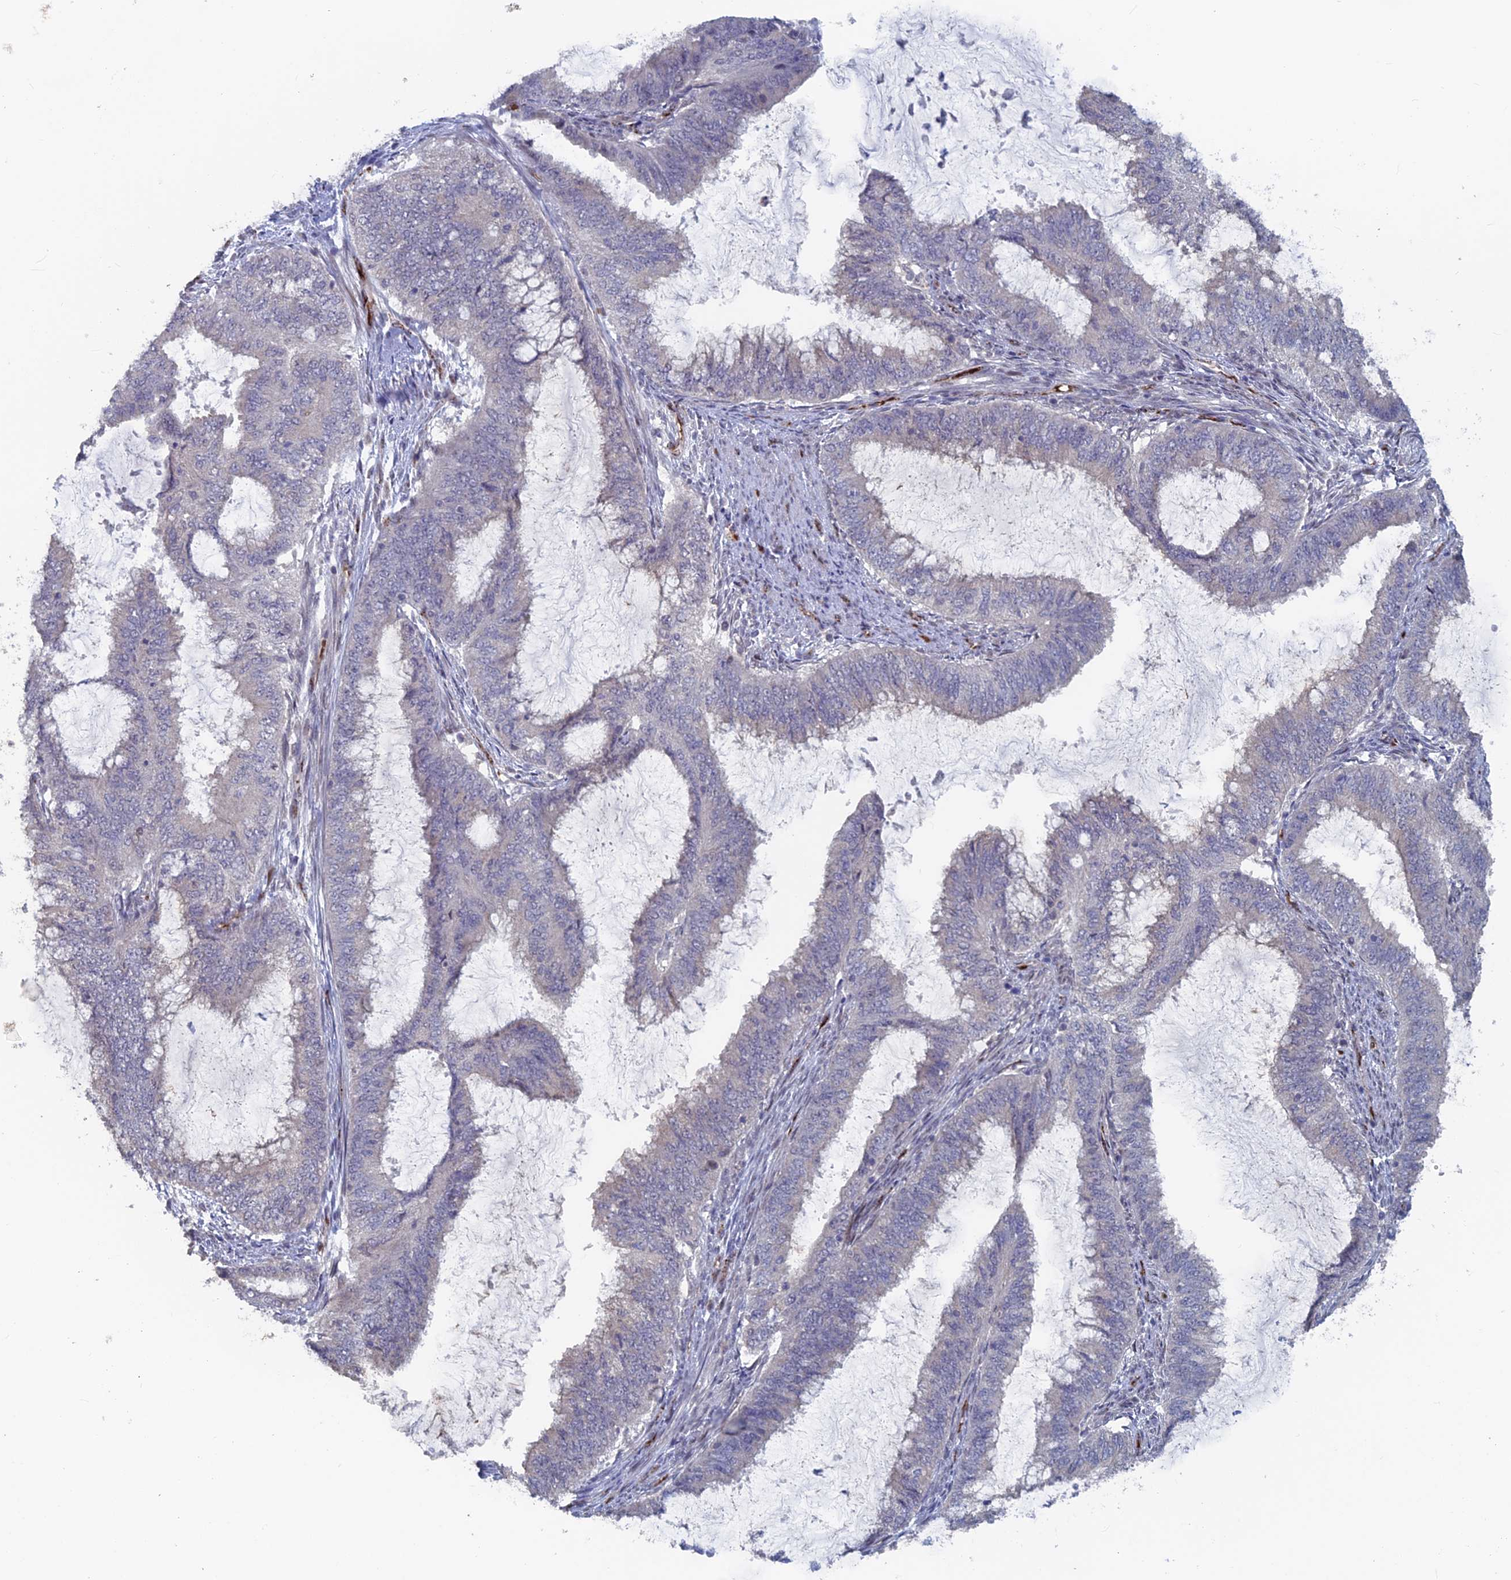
{"staining": {"intensity": "negative", "quantity": "none", "location": "none"}, "tissue": "endometrial cancer", "cell_type": "Tumor cells", "image_type": "cancer", "snomed": [{"axis": "morphology", "description": "Adenocarcinoma, NOS"}, {"axis": "topography", "description": "Endometrium"}], "caption": "Immunohistochemistry histopathology image of endometrial adenocarcinoma stained for a protein (brown), which demonstrates no staining in tumor cells.", "gene": "SH3D21", "patient": {"sex": "female", "age": 51}}